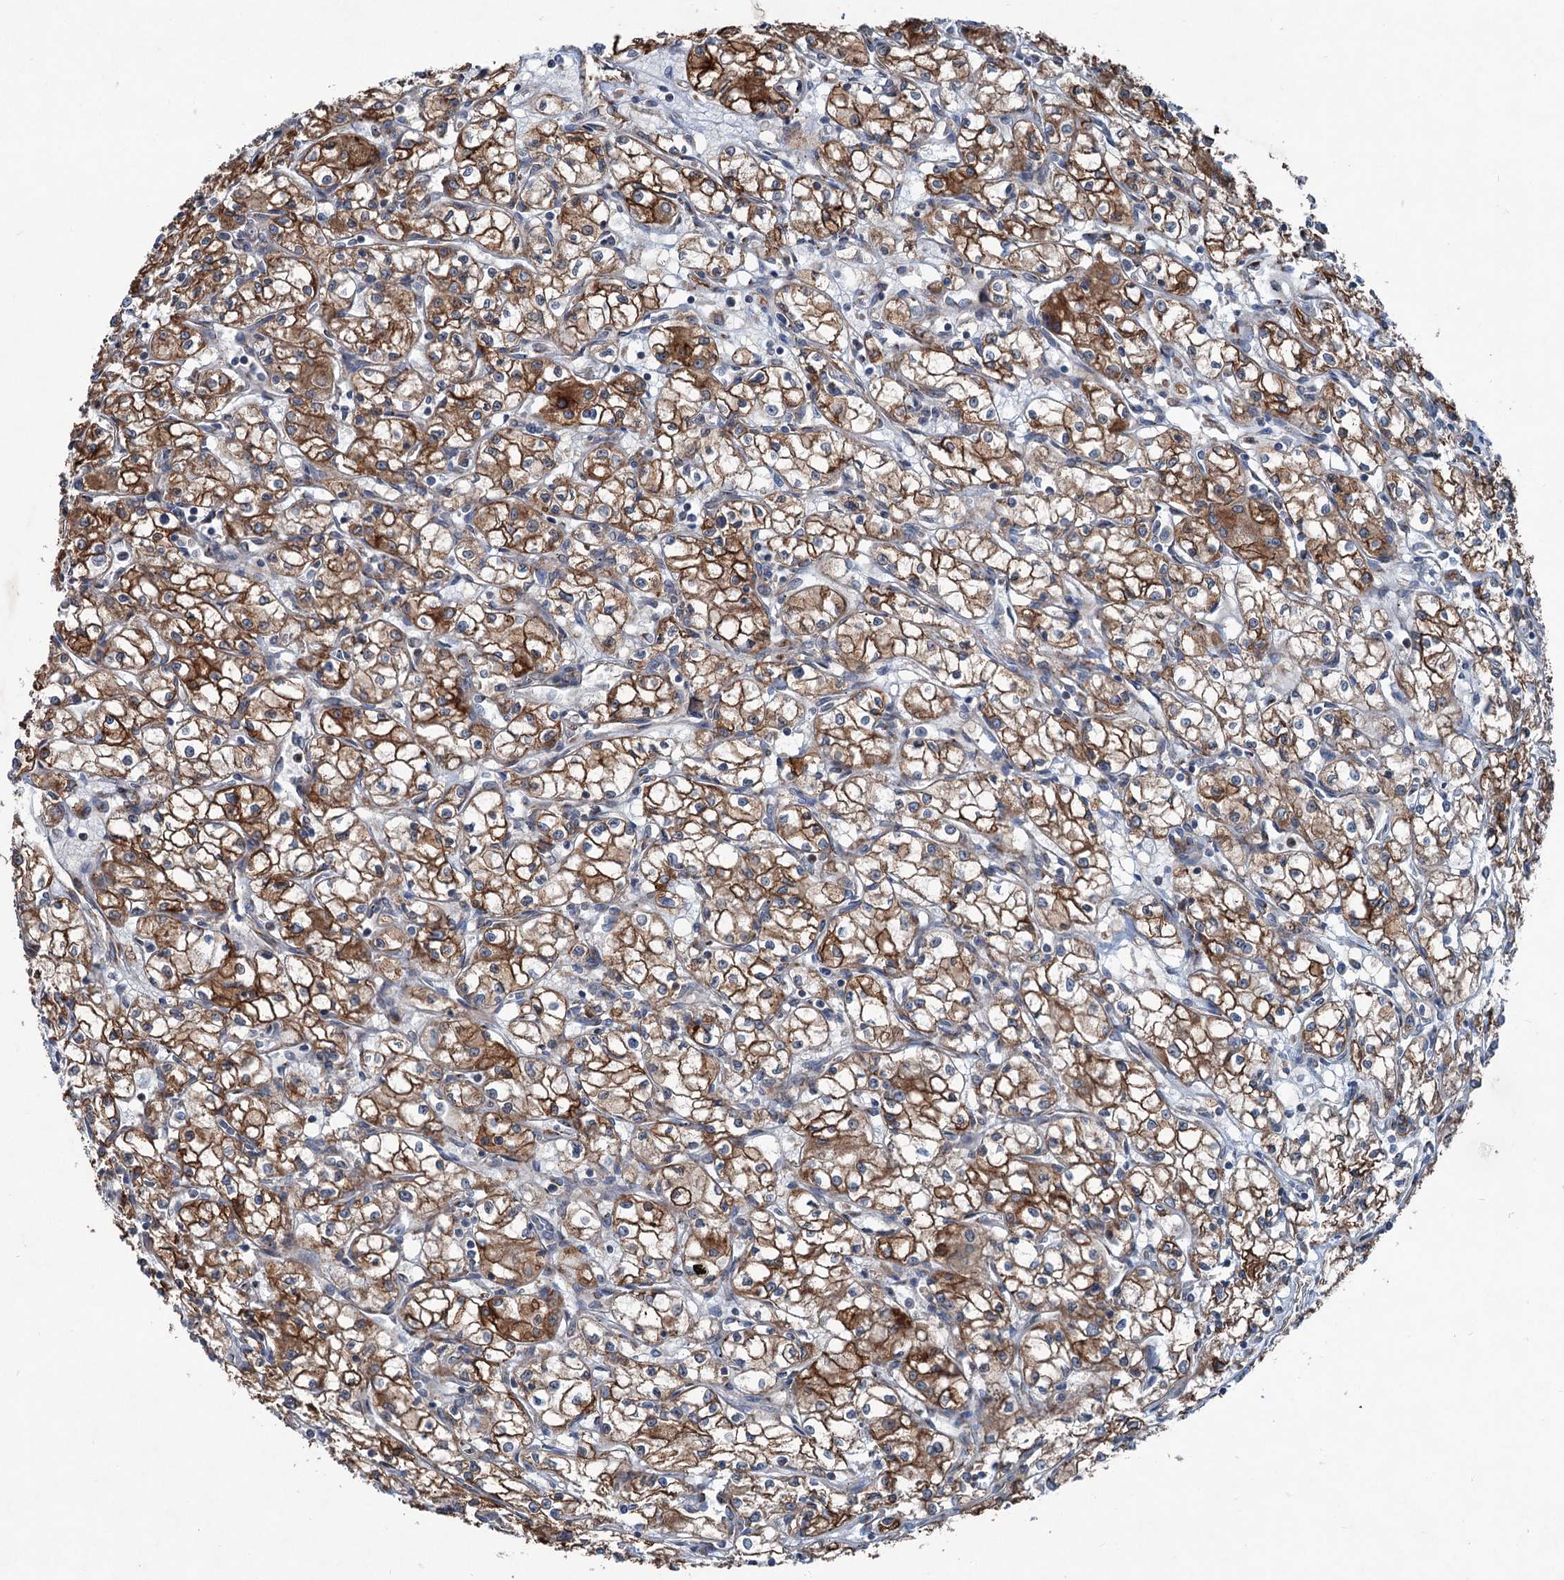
{"staining": {"intensity": "strong", "quantity": ">75%", "location": "cytoplasmic/membranous"}, "tissue": "renal cancer", "cell_type": "Tumor cells", "image_type": "cancer", "snomed": [{"axis": "morphology", "description": "Adenocarcinoma, NOS"}, {"axis": "topography", "description": "Kidney"}], "caption": "Strong cytoplasmic/membranous positivity for a protein is appreciated in about >75% of tumor cells of renal cancer using immunohistochemistry.", "gene": "CALCOCO1", "patient": {"sex": "male", "age": 59}}